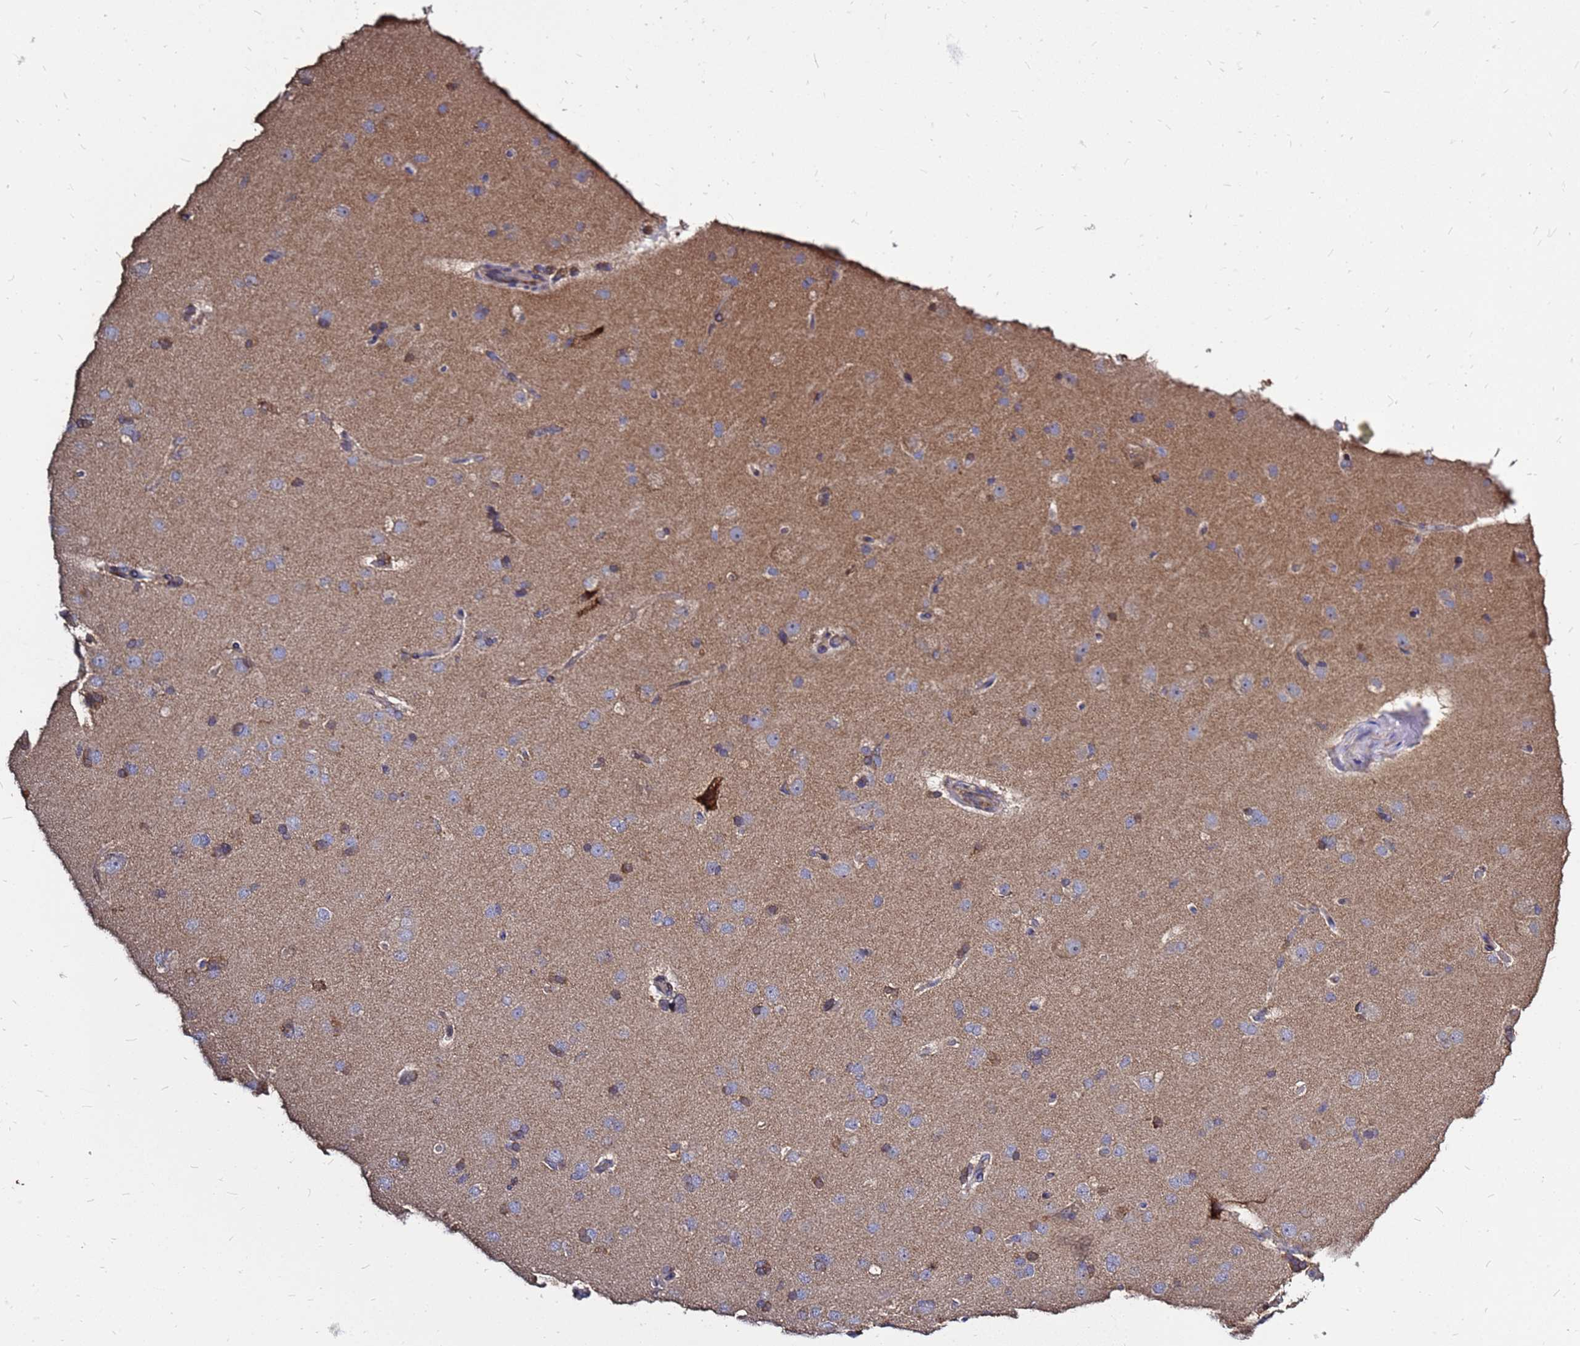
{"staining": {"intensity": "weak", "quantity": ">75%", "location": "cytoplasmic/membranous"}, "tissue": "cerebral cortex", "cell_type": "Endothelial cells", "image_type": "normal", "snomed": [{"axis": "morphology", "description": "Normal tissue, NOS"}, {"axis": "topography", "description": "Cerebral cortex"}], "caption": "Cerebral cortex stained with DAB IHC displays low levels of weak cytoplasmic/membranous staining in about >75% of endothelial cells.", "gene": "MOB2", "patient": {"sex": "male", "age": 62}}